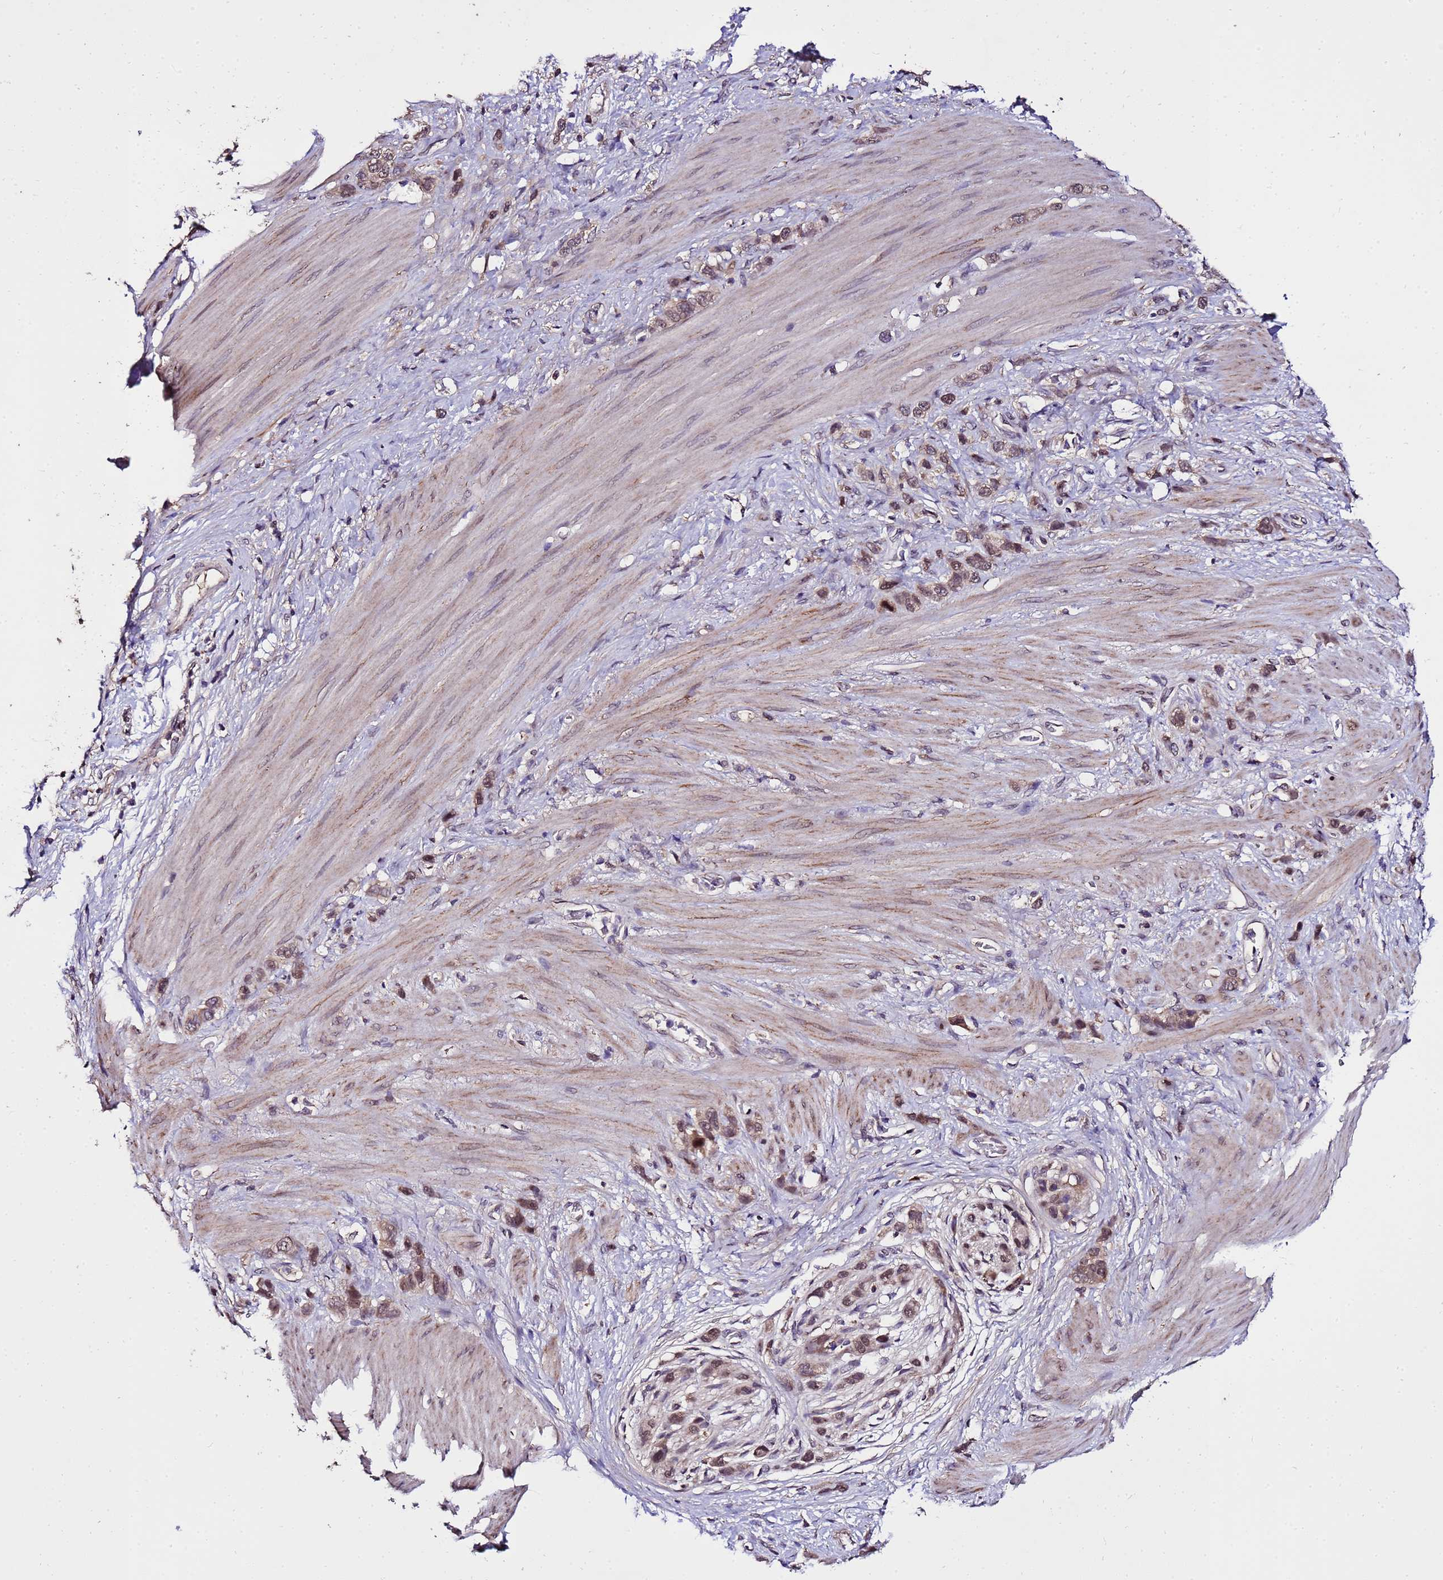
{"staining": {"intensity": "moderate", "quantity": ">75%", "location": "cytoplasmic/membranous,nuclear"}, "tissue": "stomach cancer", "cell_type": "Tumor cells", "image_type": "cancer", "snomed": [{"axis": "morphology", "description": "Adenocarcinoma, NOS"}, {"axis": "morphology", "description": "Adenocarcinoma, High grade"}, {"axis": "topography", "description": "Stomach, upper"}, {"axis": "topography", "description": "Stomach, lower"}], "caption": "Tumor cells demonstrate moderate cytoplasmic/membranous and nuclear positivity in approximately >75% of cells in stomach cancer (high-grade adenocarcinoma). (brown staining indicates protein expression, while blue staining denotes nuclei).", "gene": "ZNF329", "patient": {"sex": "female", "age": 65}}